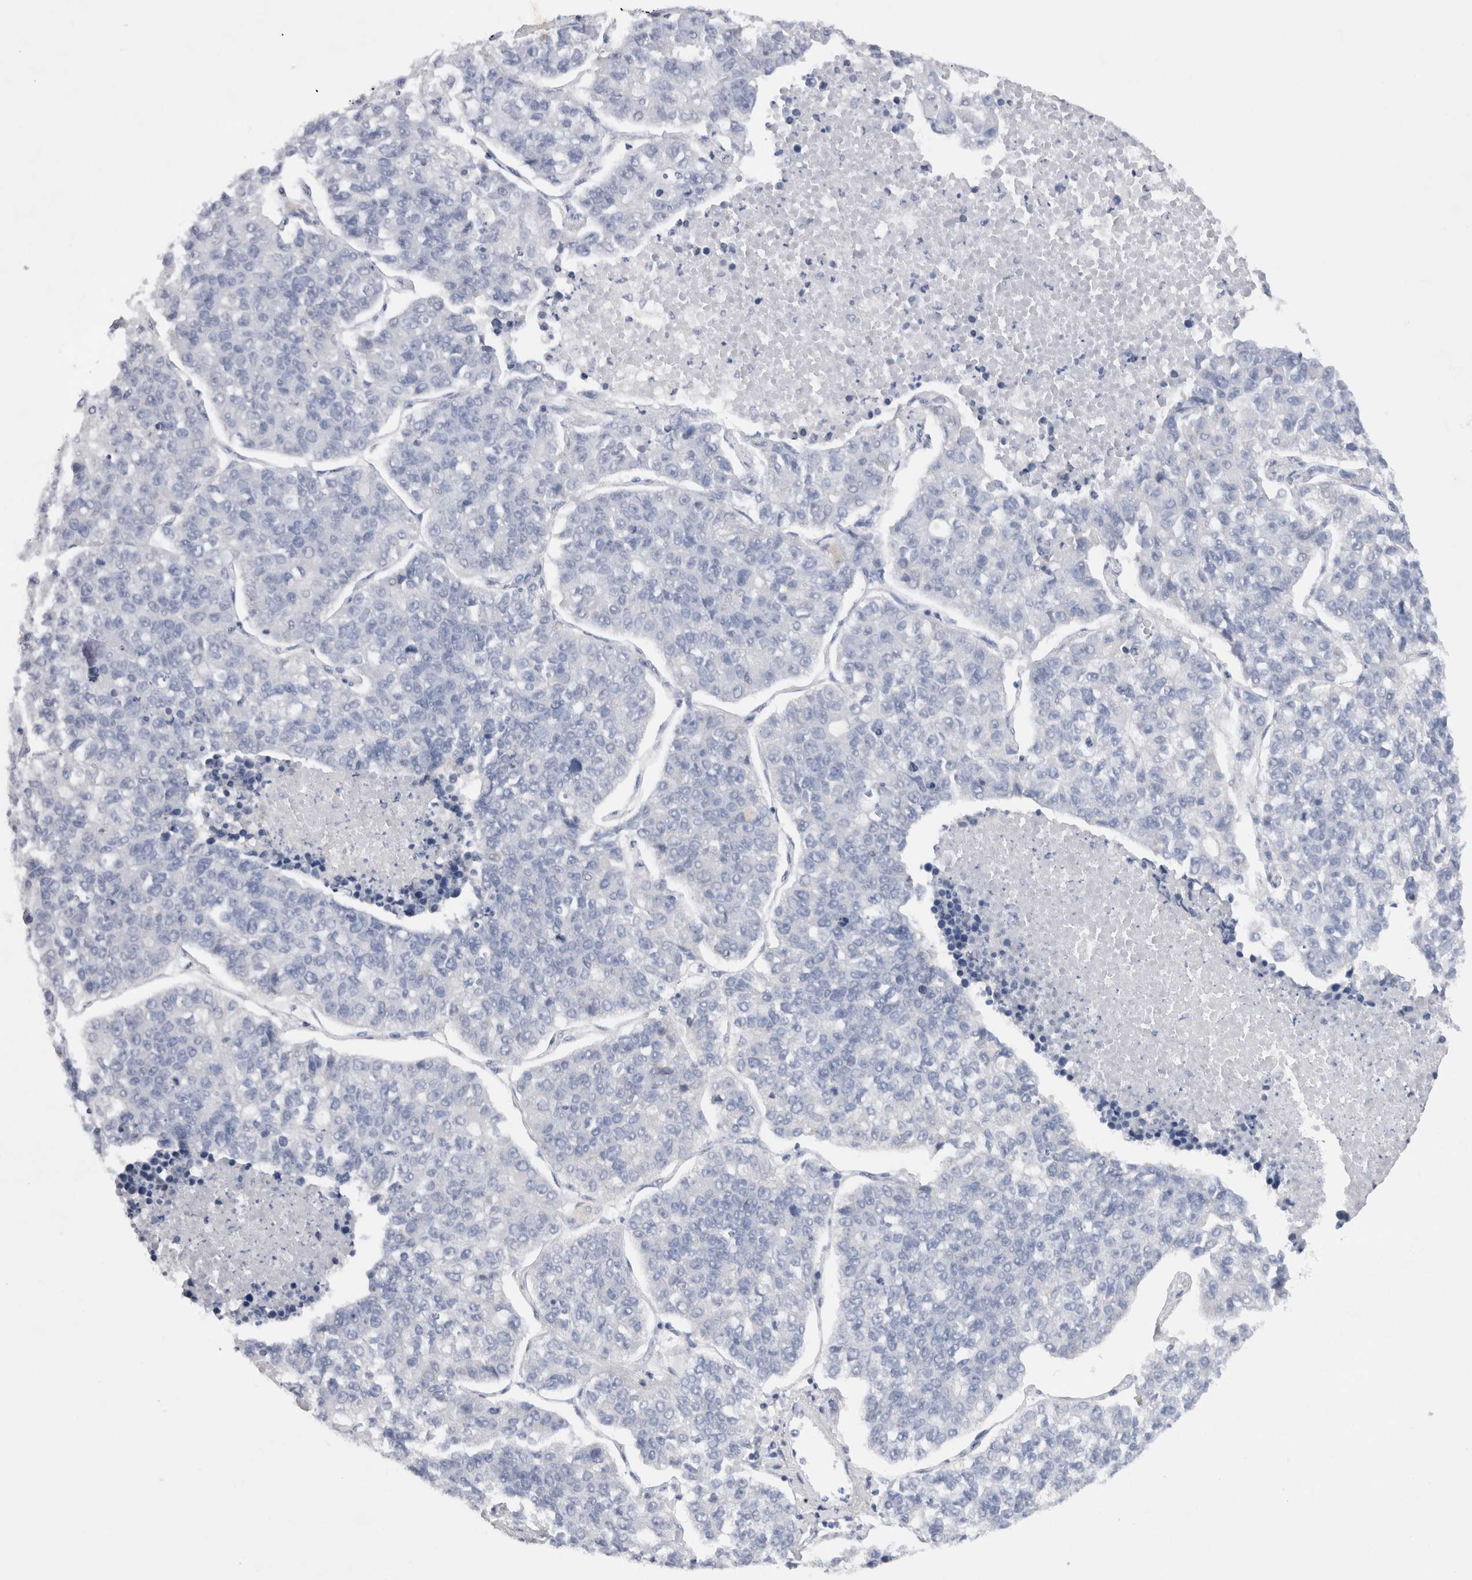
{"staining": {"intensity": "negative", "quantity": "none", "location": "none"}, "tissue": "lung cancer", "cell_type": "Tumor cells", "image_type": "cancer", "snomed": [{"axis": "morphology", "description": "Adenocarcinoma, NOS"}, {"axis": "topography", "description": "Lung"}], "caption": "DAB immunohistochemical staining of human adenocarcinoma (lung) demonstrates no significant positivity in tumor cells.", "gene": "VCPIP1", "patient": {"sex": "male", "age": 49}}